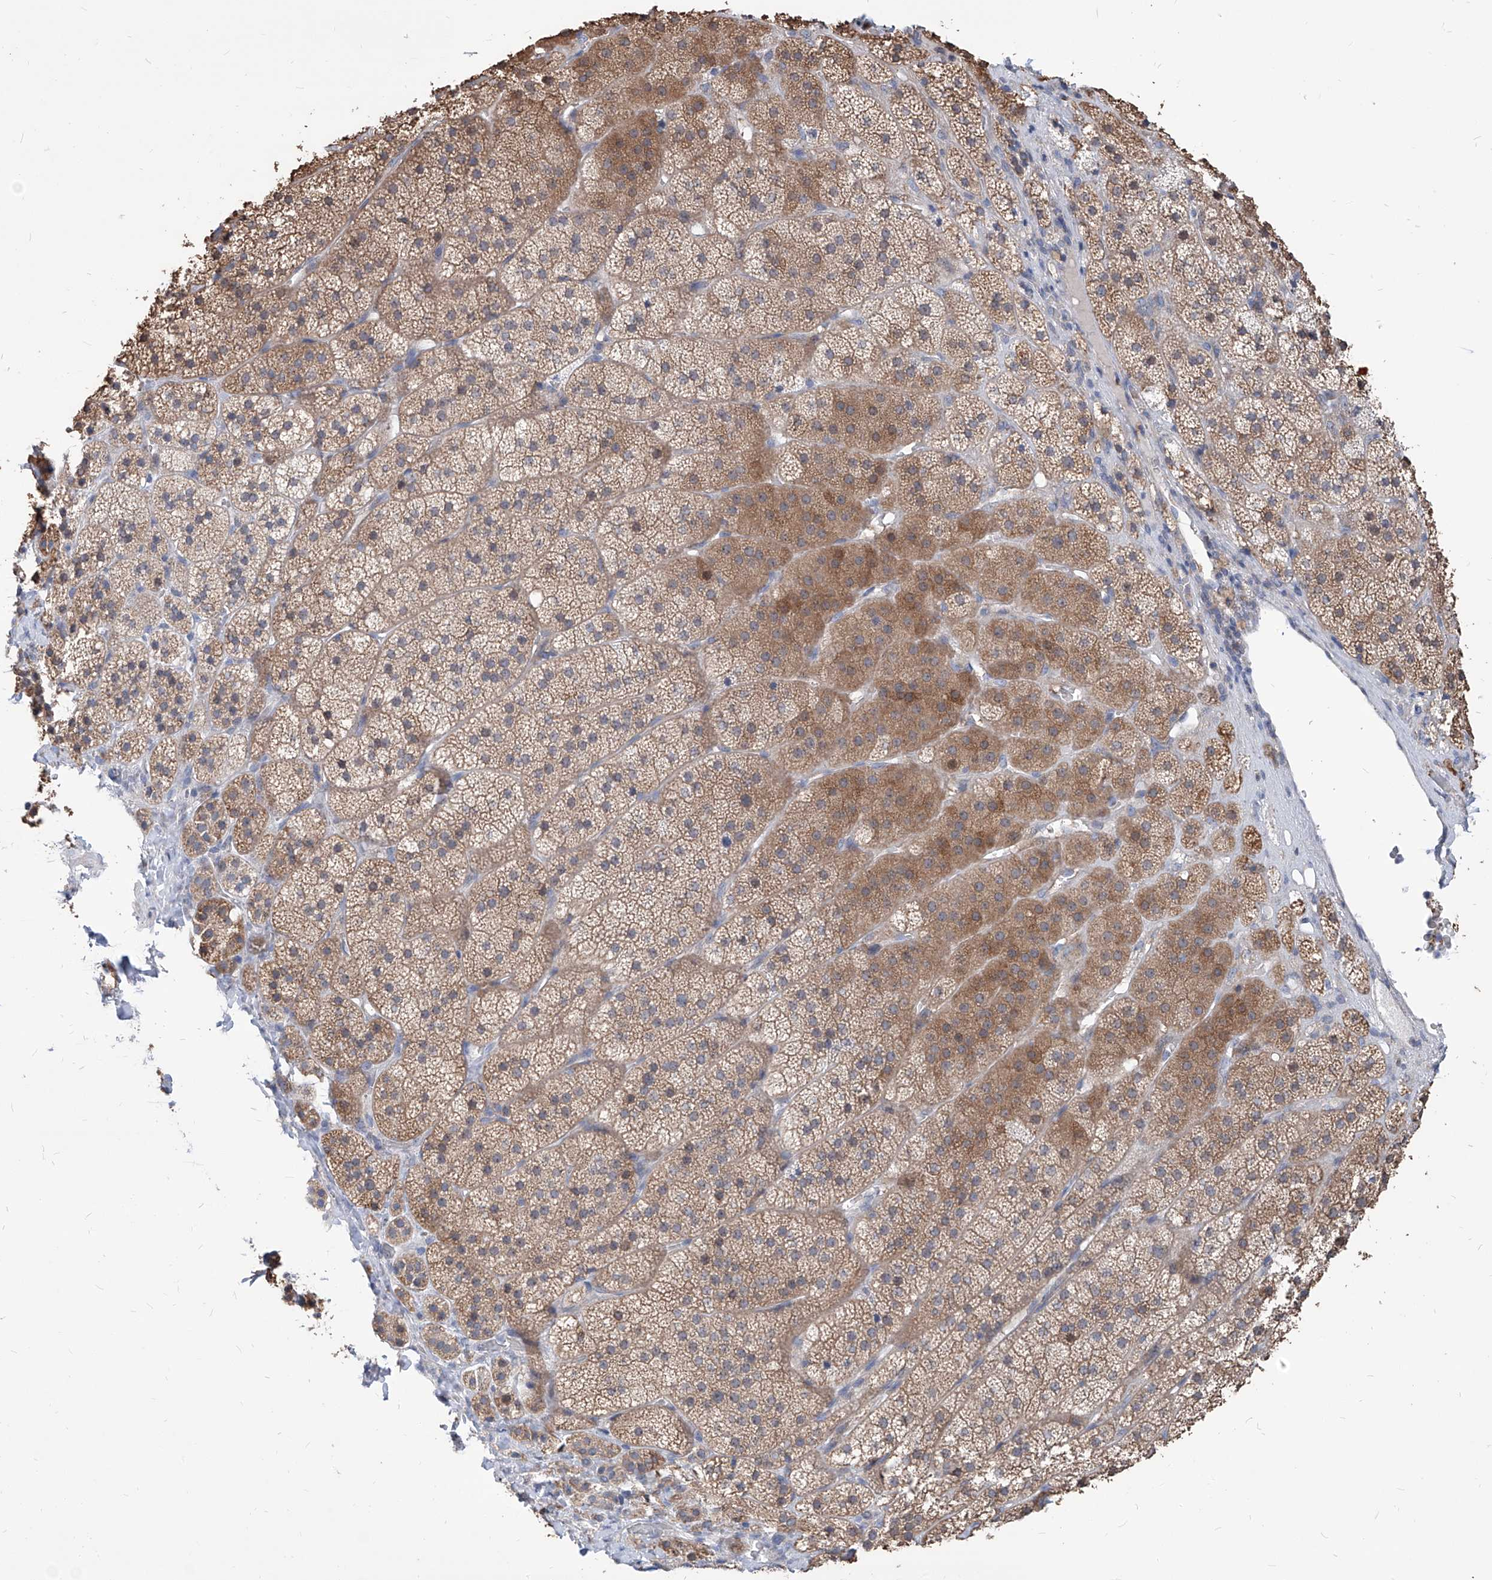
{"staining": {"intensity": "moderate", "quantity": "25%-75%", "location": "cytoplasmic/membranous"}, "tissue": "adrenal gland", "cell_type": "Glandular cells", "image_type": "normal", "snomed": [{"axis": "morphology", "description": "Normal tissue, NOS"}, {"axis": "topography", "description": "Adrenal gland"}], "caption": "Protein staining of normal adrenal gland shows moderate cytoplasmic/membranous staining in approximately 25%-75% of glandular cells. Immunohistochemistry stains the protein of interest in brown and the nuclei are stained blue.", "gene": "AGPS", "patient": {"sex": "female", "age": 44}}